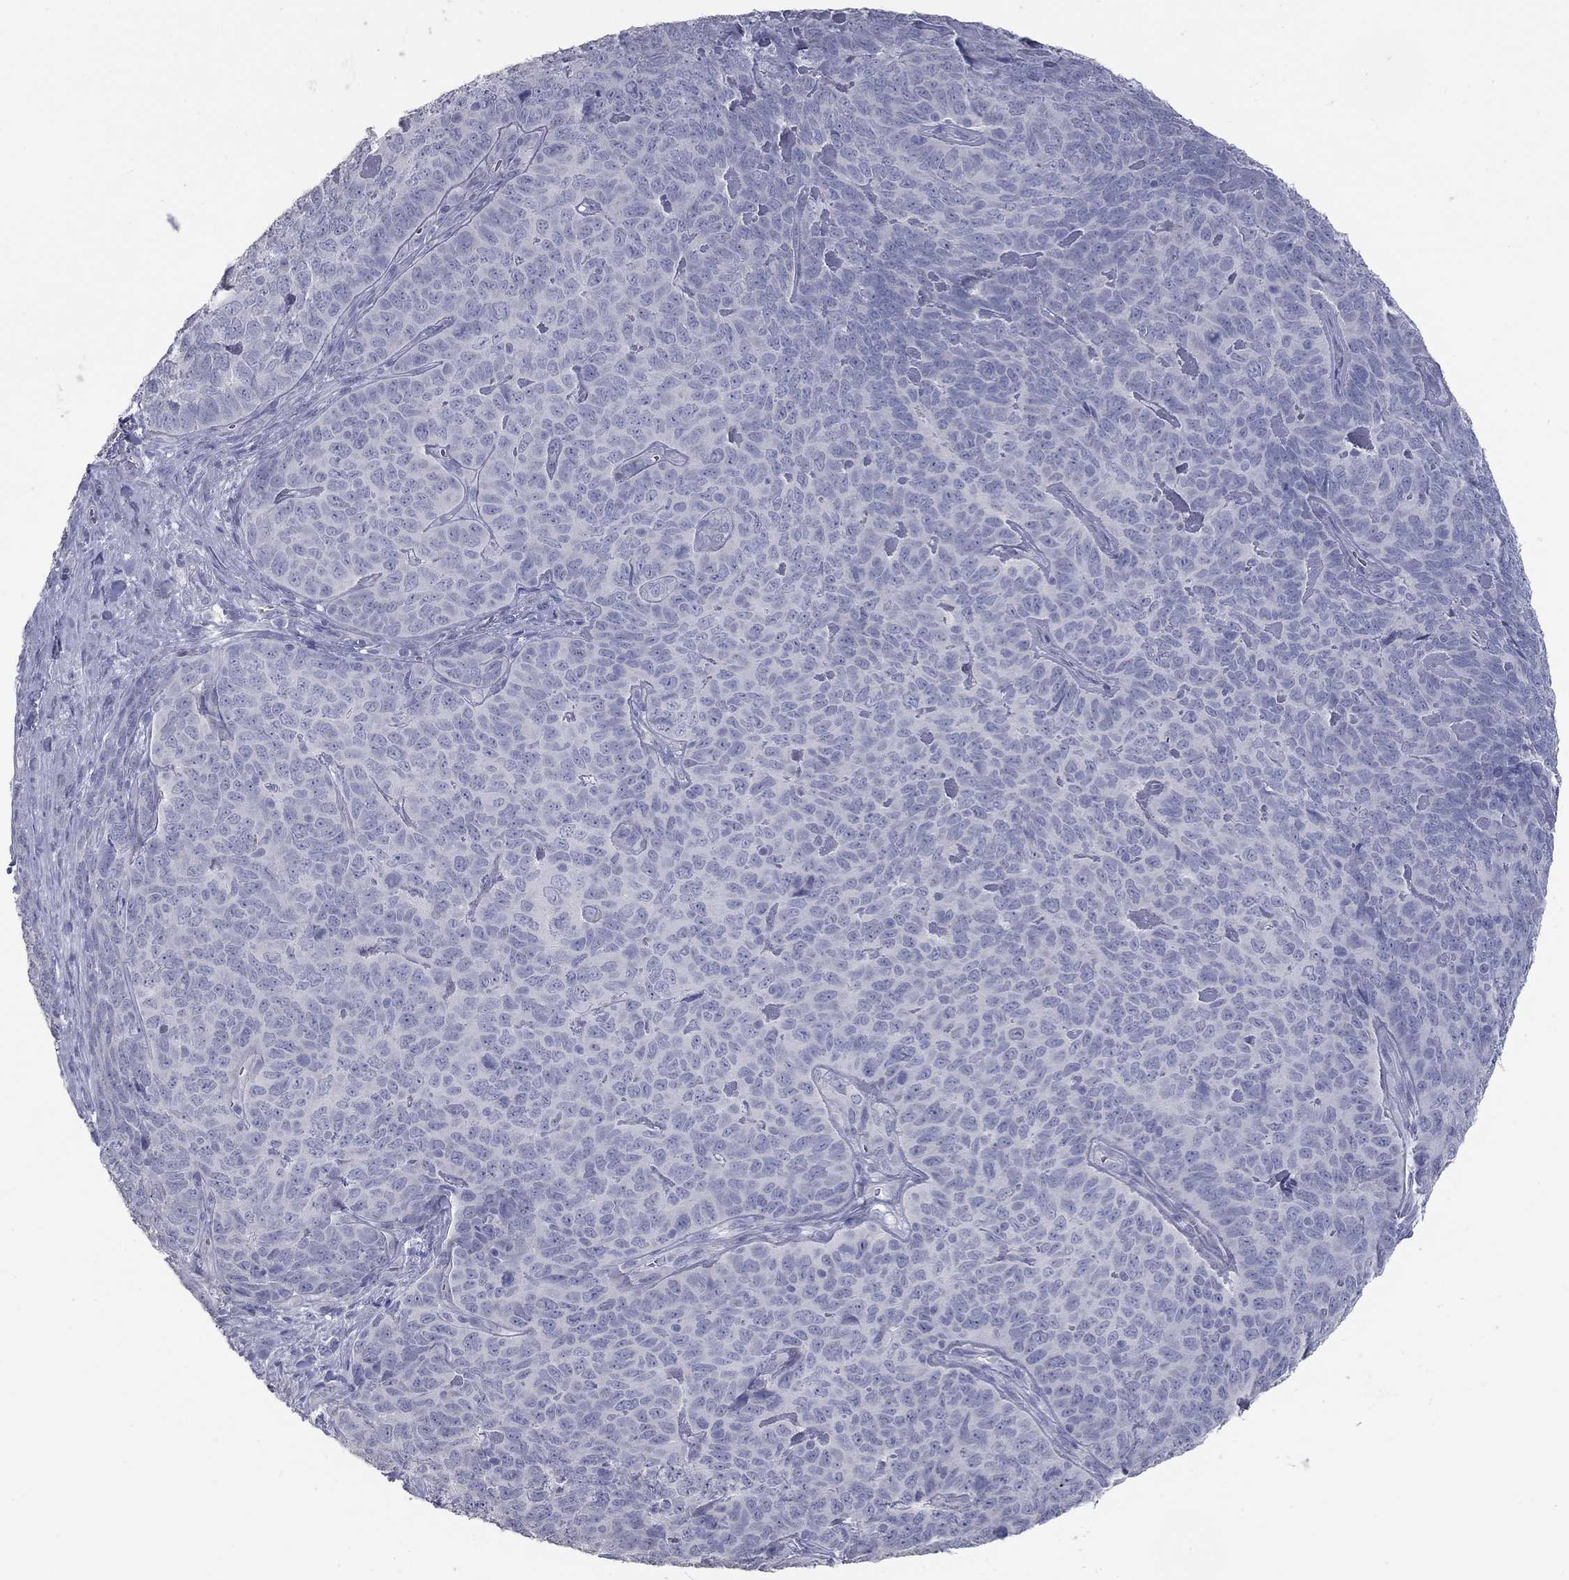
{"staining": {"intensity": "negative", "quantity": "none", "location": "none"}, "tissue": "skin cancer", "cell_type": "Tumor cells", "image_type": "cancer", "snomed": [{"axis": "morphology", "description": "Squamous cell carcinoma, NOS"}, {"axis": "topography", "description": "Skin"}, {"axis": "topography", "description": "Anal"}], "caption": "Immunohistochemical staining of human skin cancer exhibits no significant staining in tumor cells.", "gene": "TAC1", "patient": {"sex": "female", "age": 51}}